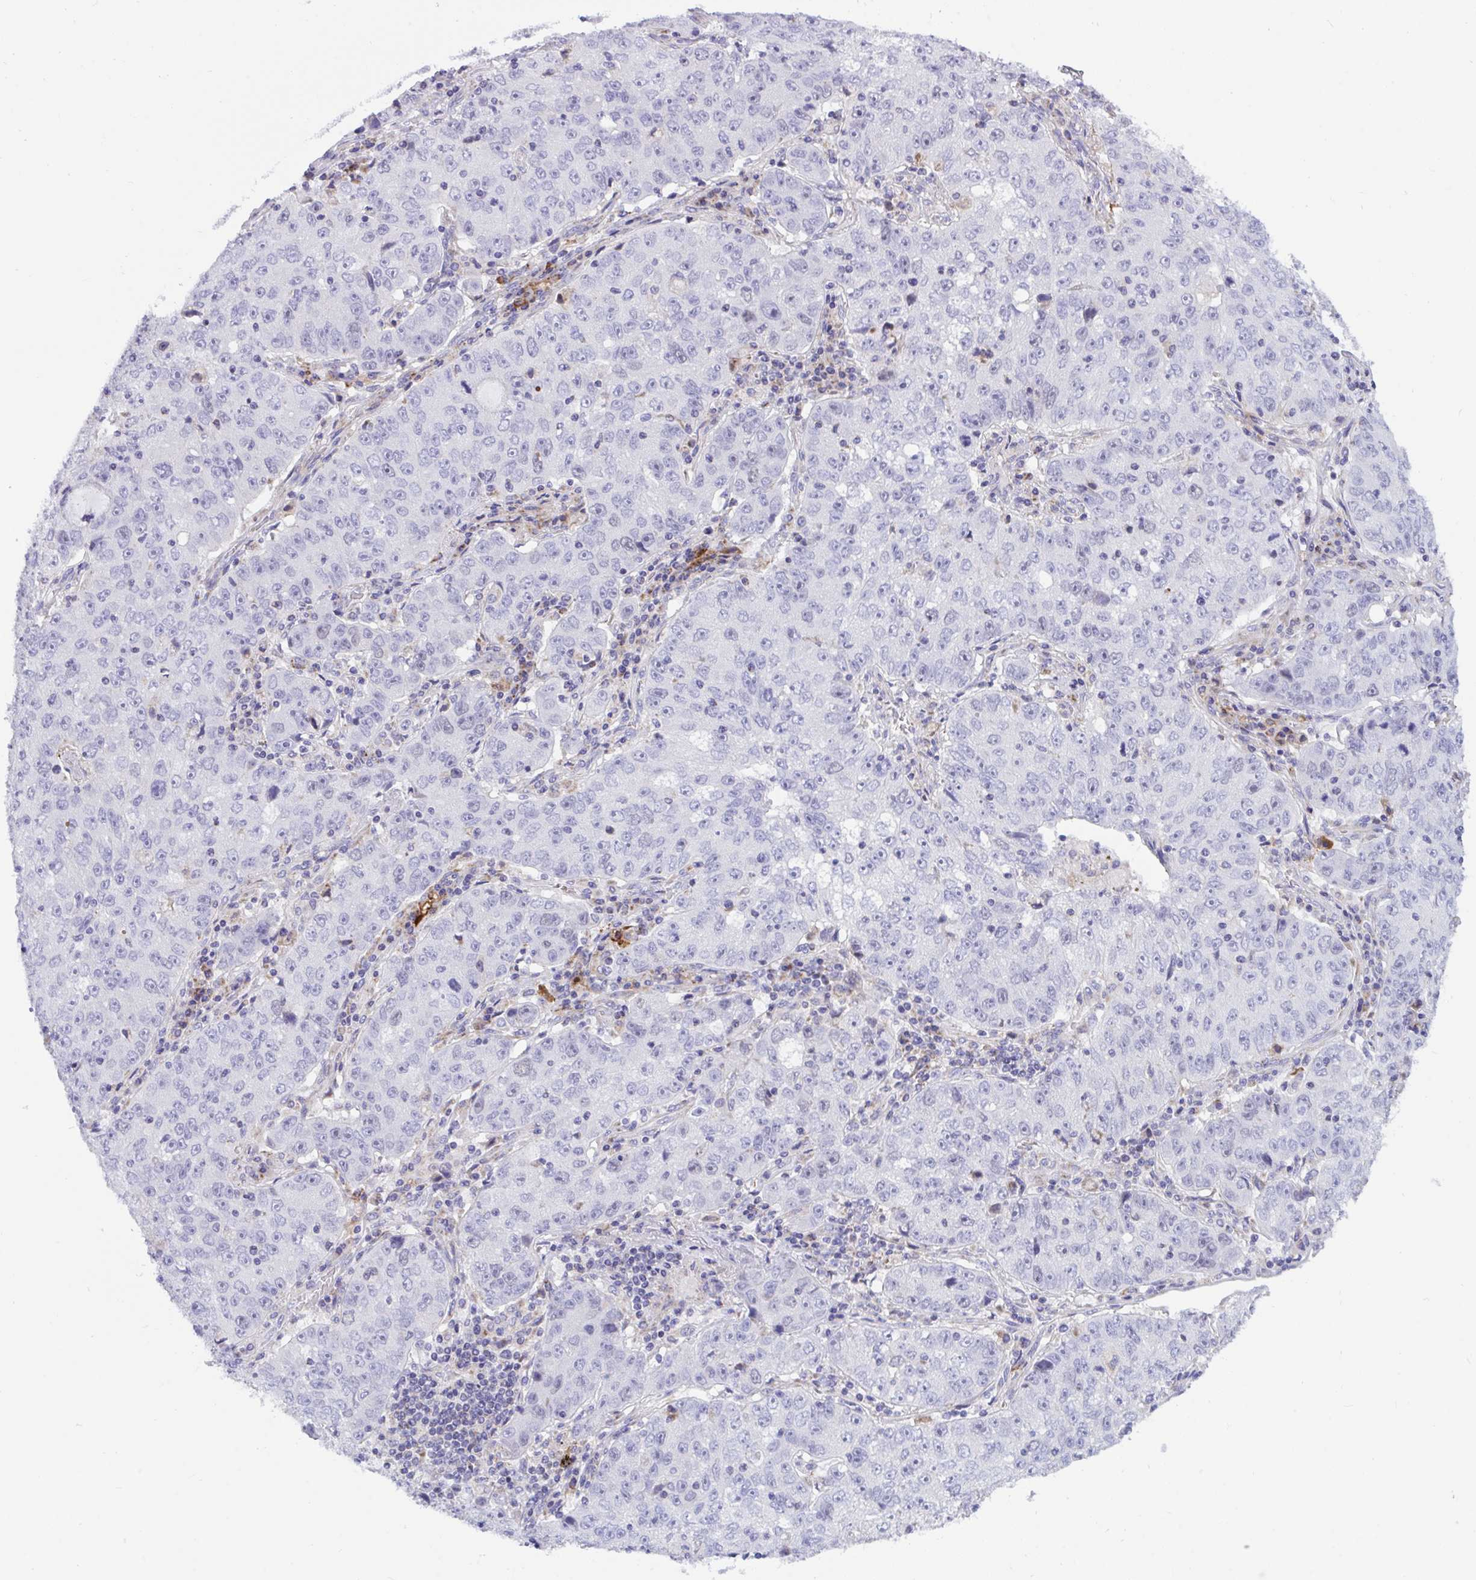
{"staining": {"intensity": "negative", "quantity": "none", "location": "none"}, "tissue": "lung cancer", "cell_type": "Tumor cells", "image_type": "cancer", "snomed": [{"axis": "morphology", "description": "Normal morphology"}, {"axis": "morphology", "description": "Adenocarcinoma, NOS"}, {"axis": "topography", "description": "Lymph node"}, {"axis": "topography", "description": "Lung"}], "caption": "Tumor cells are negative for protein expression in human adenocarcinoma (lung).", "gene": "DTX3", "patient": {"sex": "female", "age": 57}}